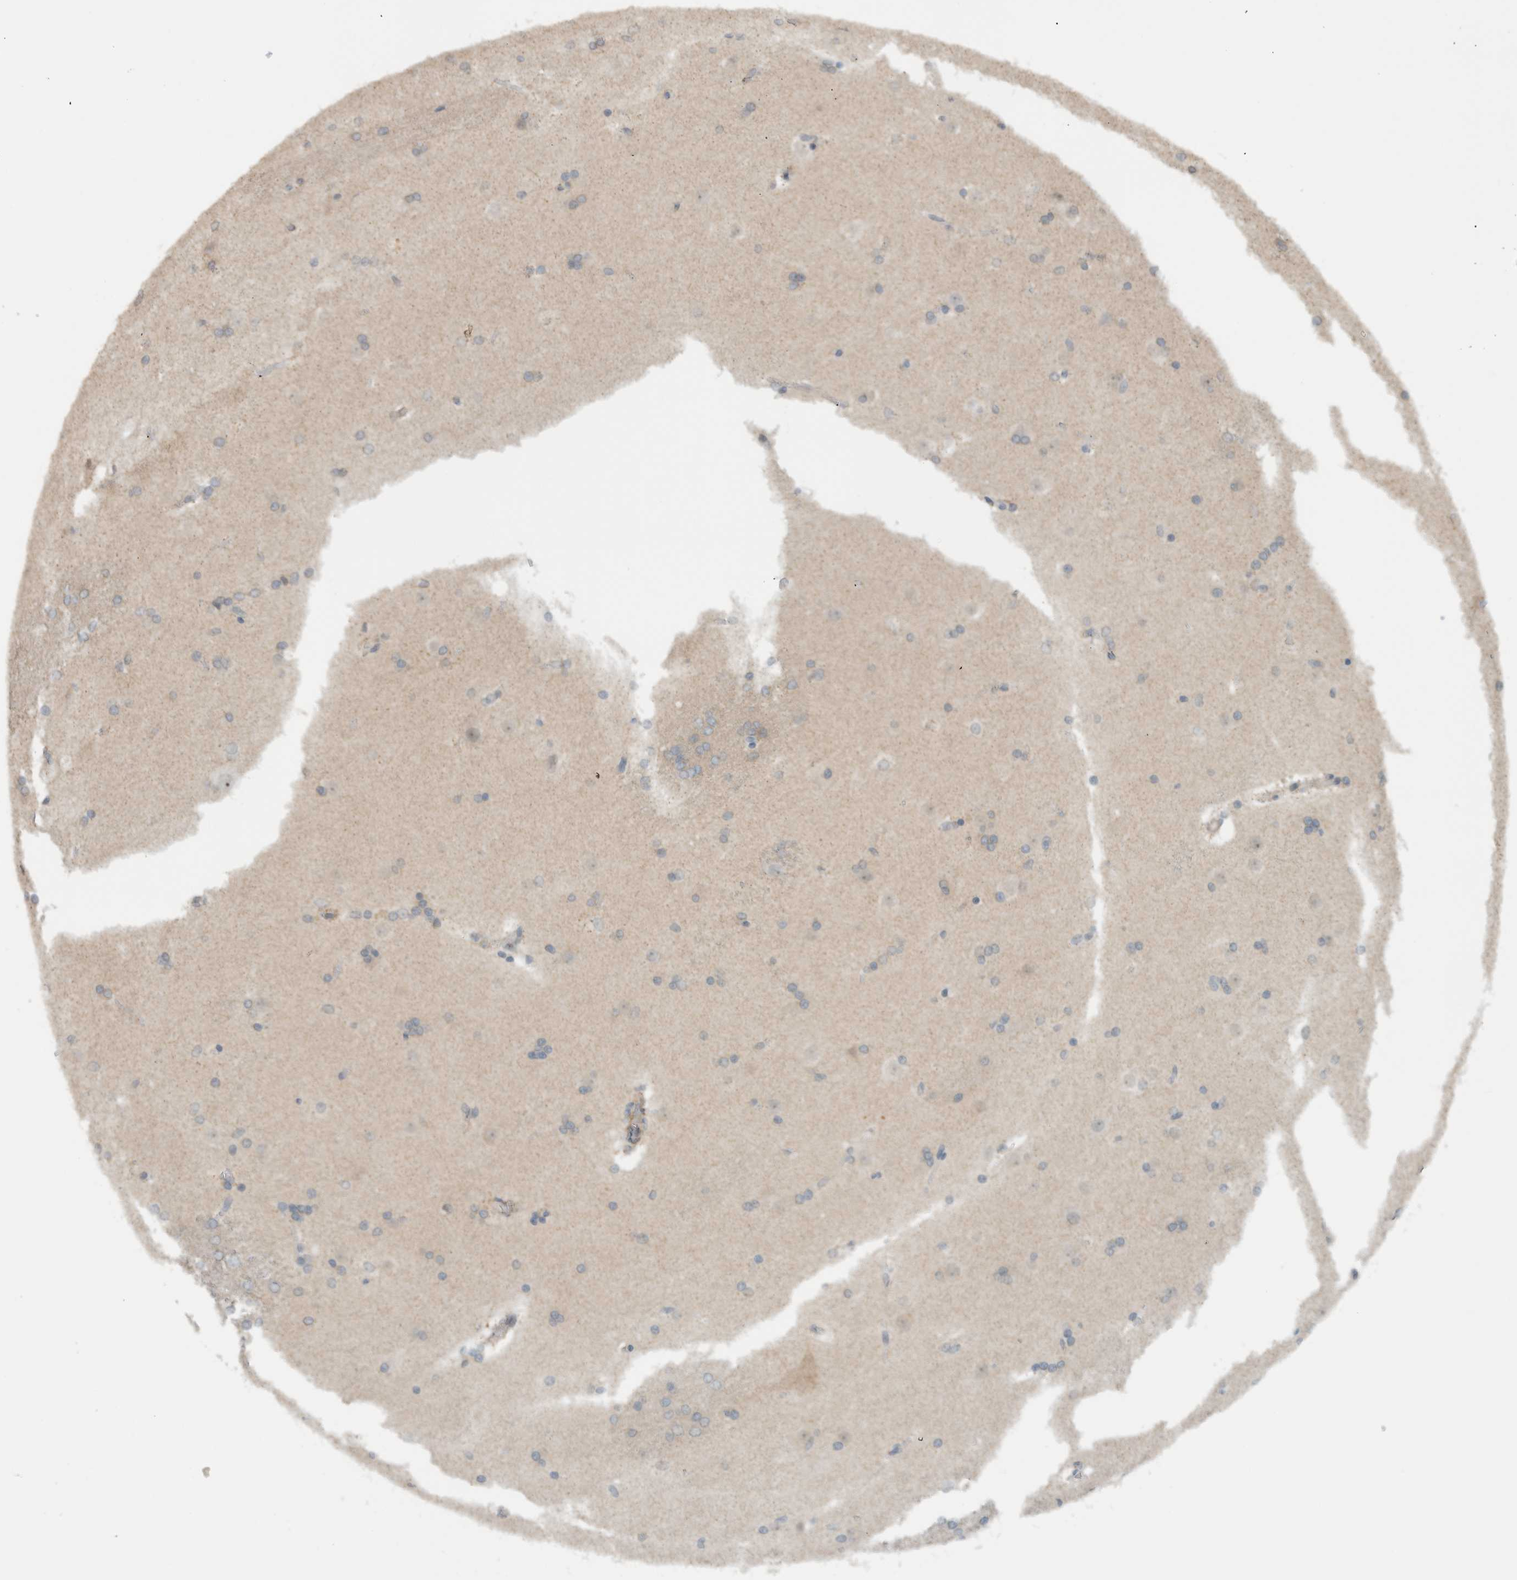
{"staining": {"intensity": "negative", "quantity": "none", "location": "none"}, "tissue": "caudate", "cell_type": "Glial cells", "image_type": "normal", "snomed": [{"axis": "morphology", "description": "Normal tissue, NOS"}, {"axis": "topography", "description": "Lateral ventricle wall"}], "caption": "Immunohistochemical staining of normal caudate reveals no significant staining in glial cells.", "gene": "MPRIP", "patient": {"sex": "female", "age": 19}}